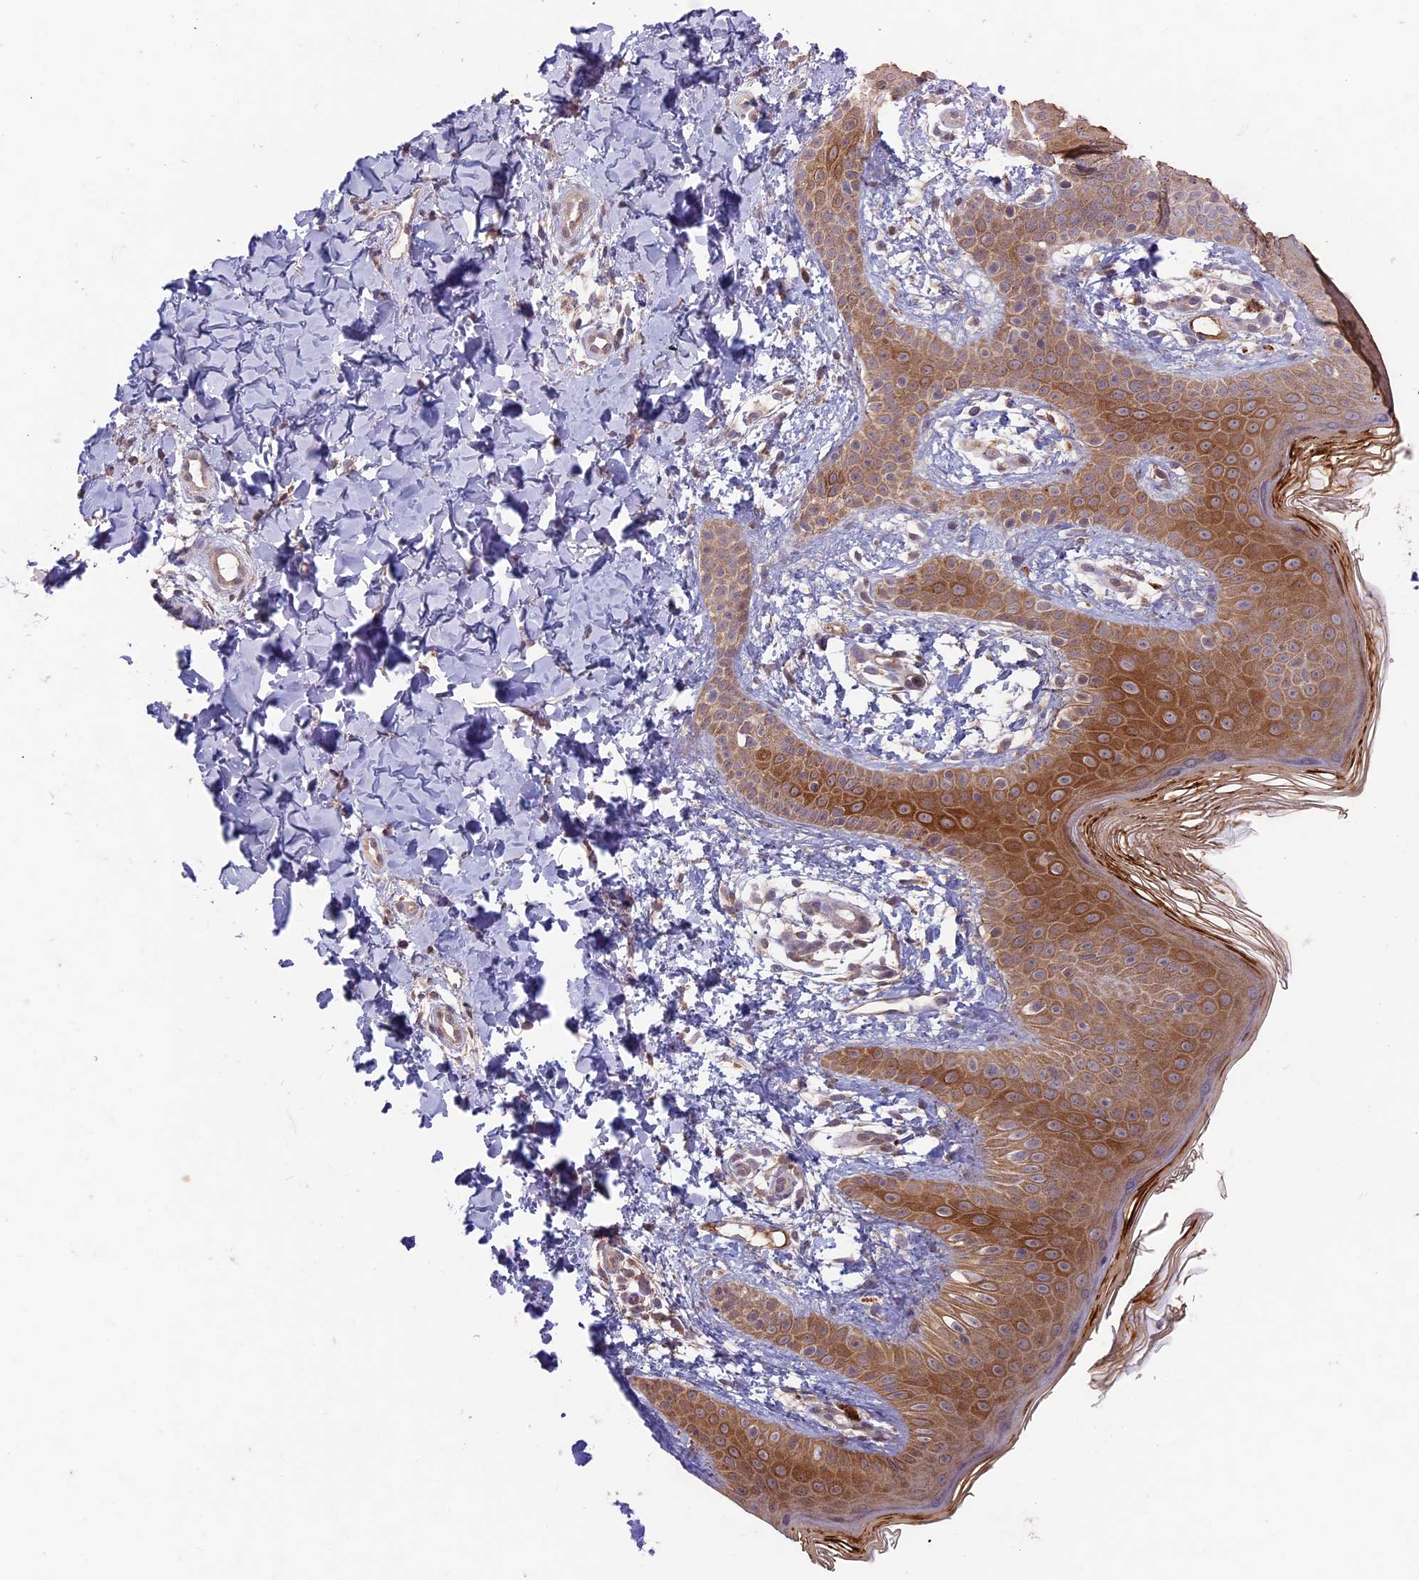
{"staining": {"intensity": "weak", "quantity": ">75%", "location": "cytoplasmic/membranous"}, "tissue": "skin", "cell_type": "Fibroblasts", "image_type": "normal", "snomed": [{"axis": "morphology", "description": "Normal tissue, NOS"}, {"axis": "topography", "description": "Skin"}], "caption": "Weak cytoplasmic/membranous protein expression is appreciated in approximately >75% of fibroblasts in skin.", "gene": "RCCD1", "patient": {"sex": "male", "age": 36}}